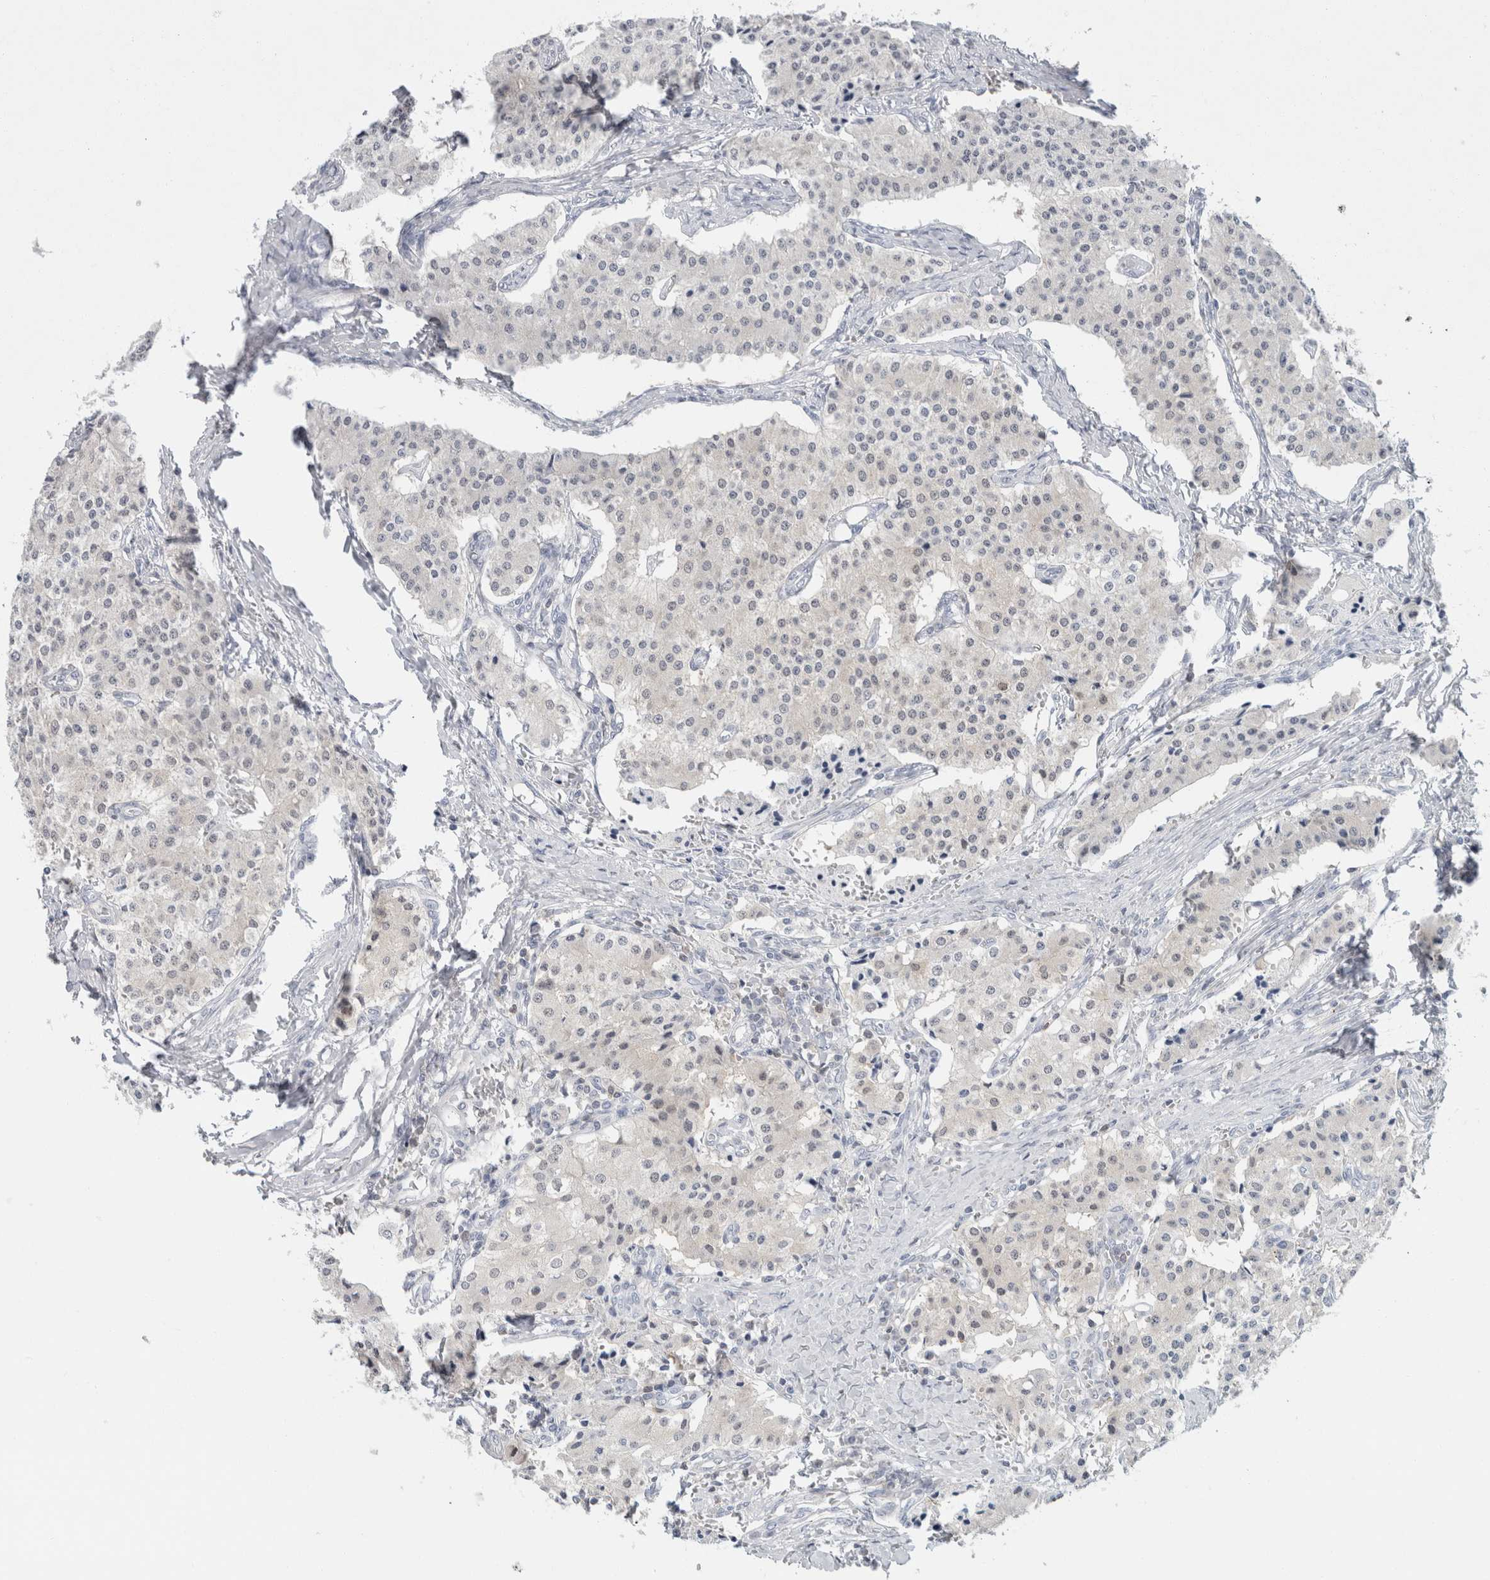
{"staining": {"intensity": "negative", "quantity": "none", "location": "none"}, "tissue": "carcinoid", "cell_type": "Tumor cells", "image_type": "cancer", "snomed": [{"axis": "morphology", "description": "Carcinoid, malignant, NOS"}, {"axis": "topography", "description": "Colon"}], "caption": "The photomicrograph demonstrates no significant staining in tumor cells of malignant carcinoid.", "gene": "CASP6", "patient": {"sex": "female", "age": 52}}